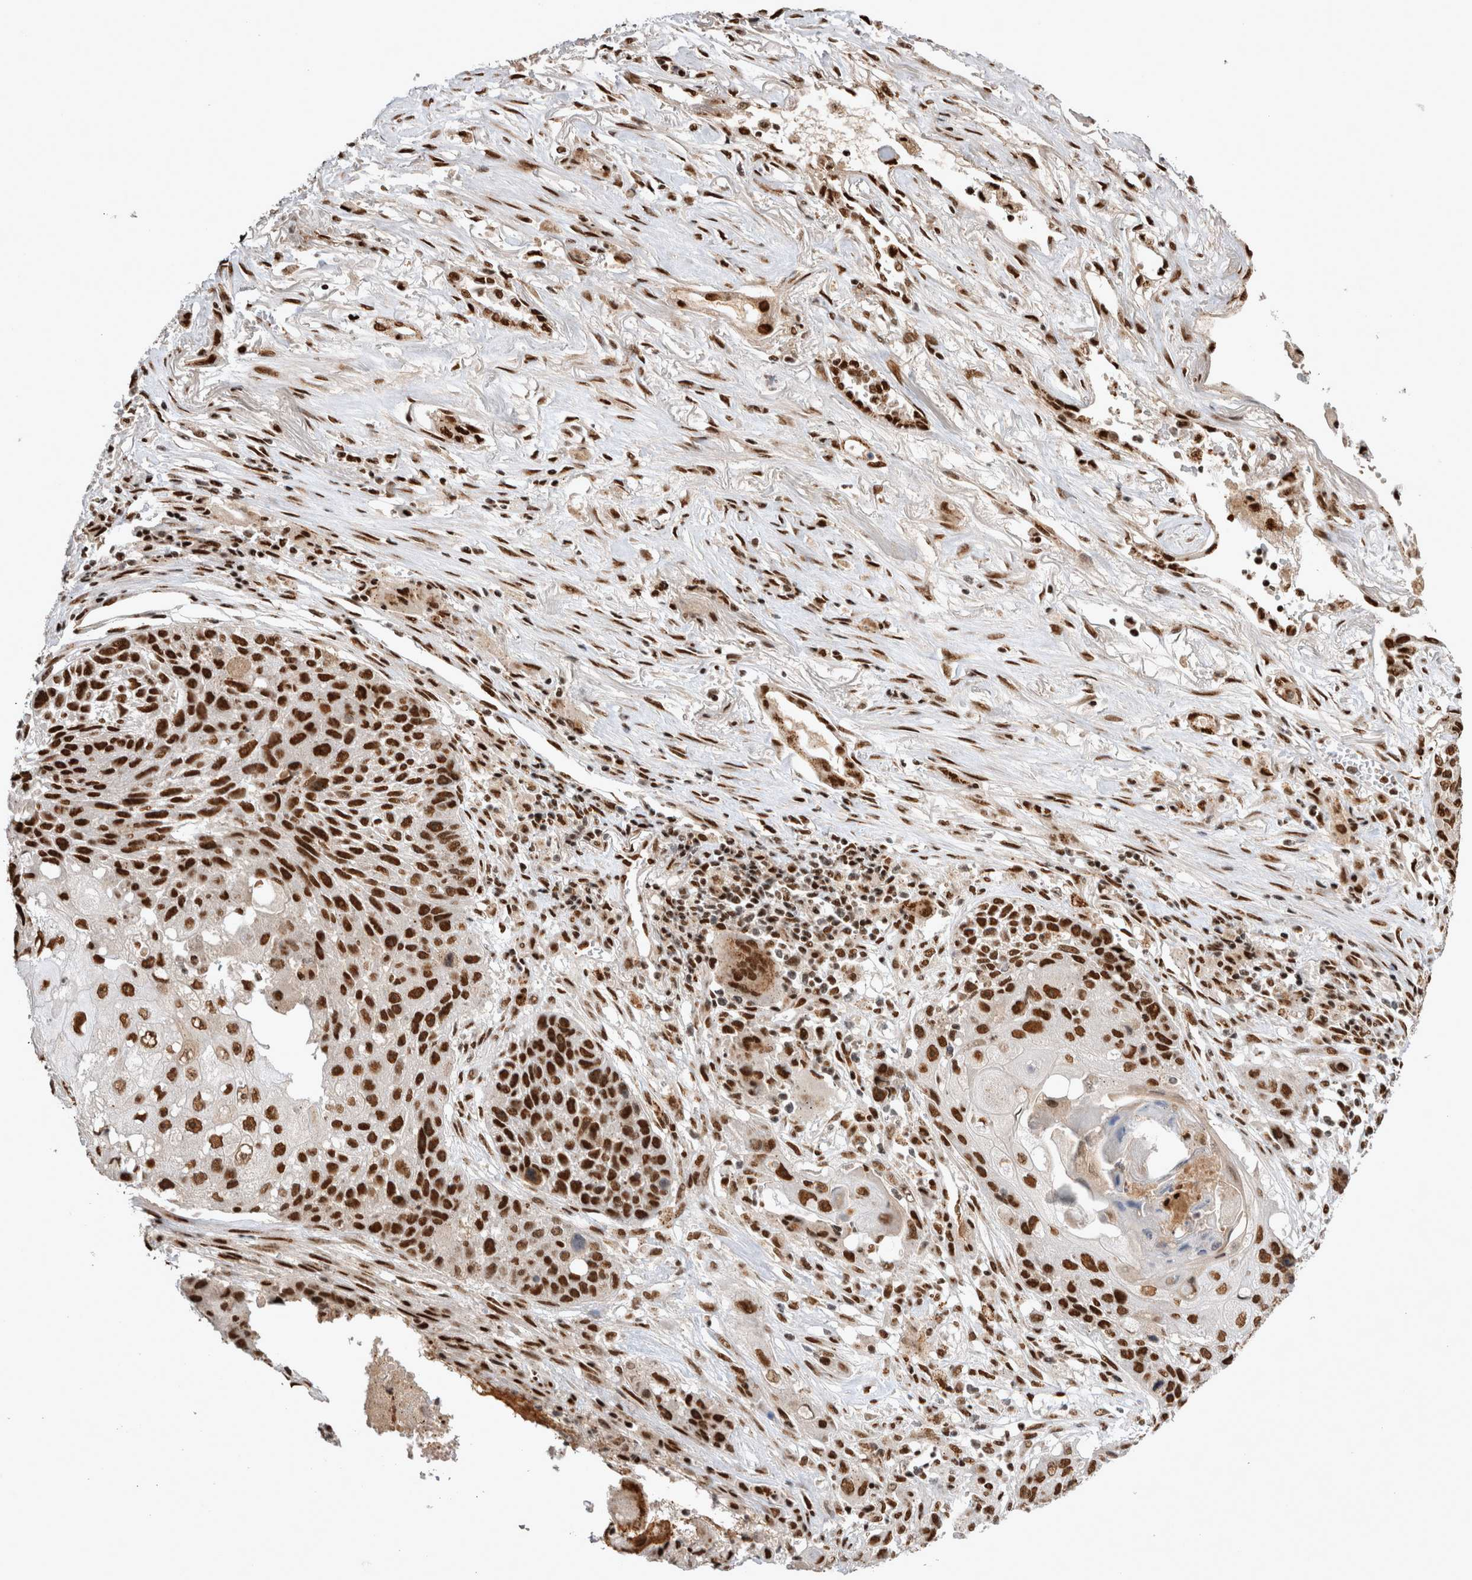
{"staining": {"intensity": "strong", "quantity": ">75%", "location": "nuclear"}, "tissue": "lung cancer", "cell_type": "Tumor cells", "image_type": "cancer", "snomed": [{"axis": "morphology", "description": "Squamous cell carcinoma, NOS"}, {"axis": "topography", "description": "Lung"}], "caption": "About >75% of tumor cells in human lung cancer display strong nuclear protein expression as visualized by brown immunohistochemical staining.", "gene": "EYA2", "patient": {"sex": "male", "age": 61}}